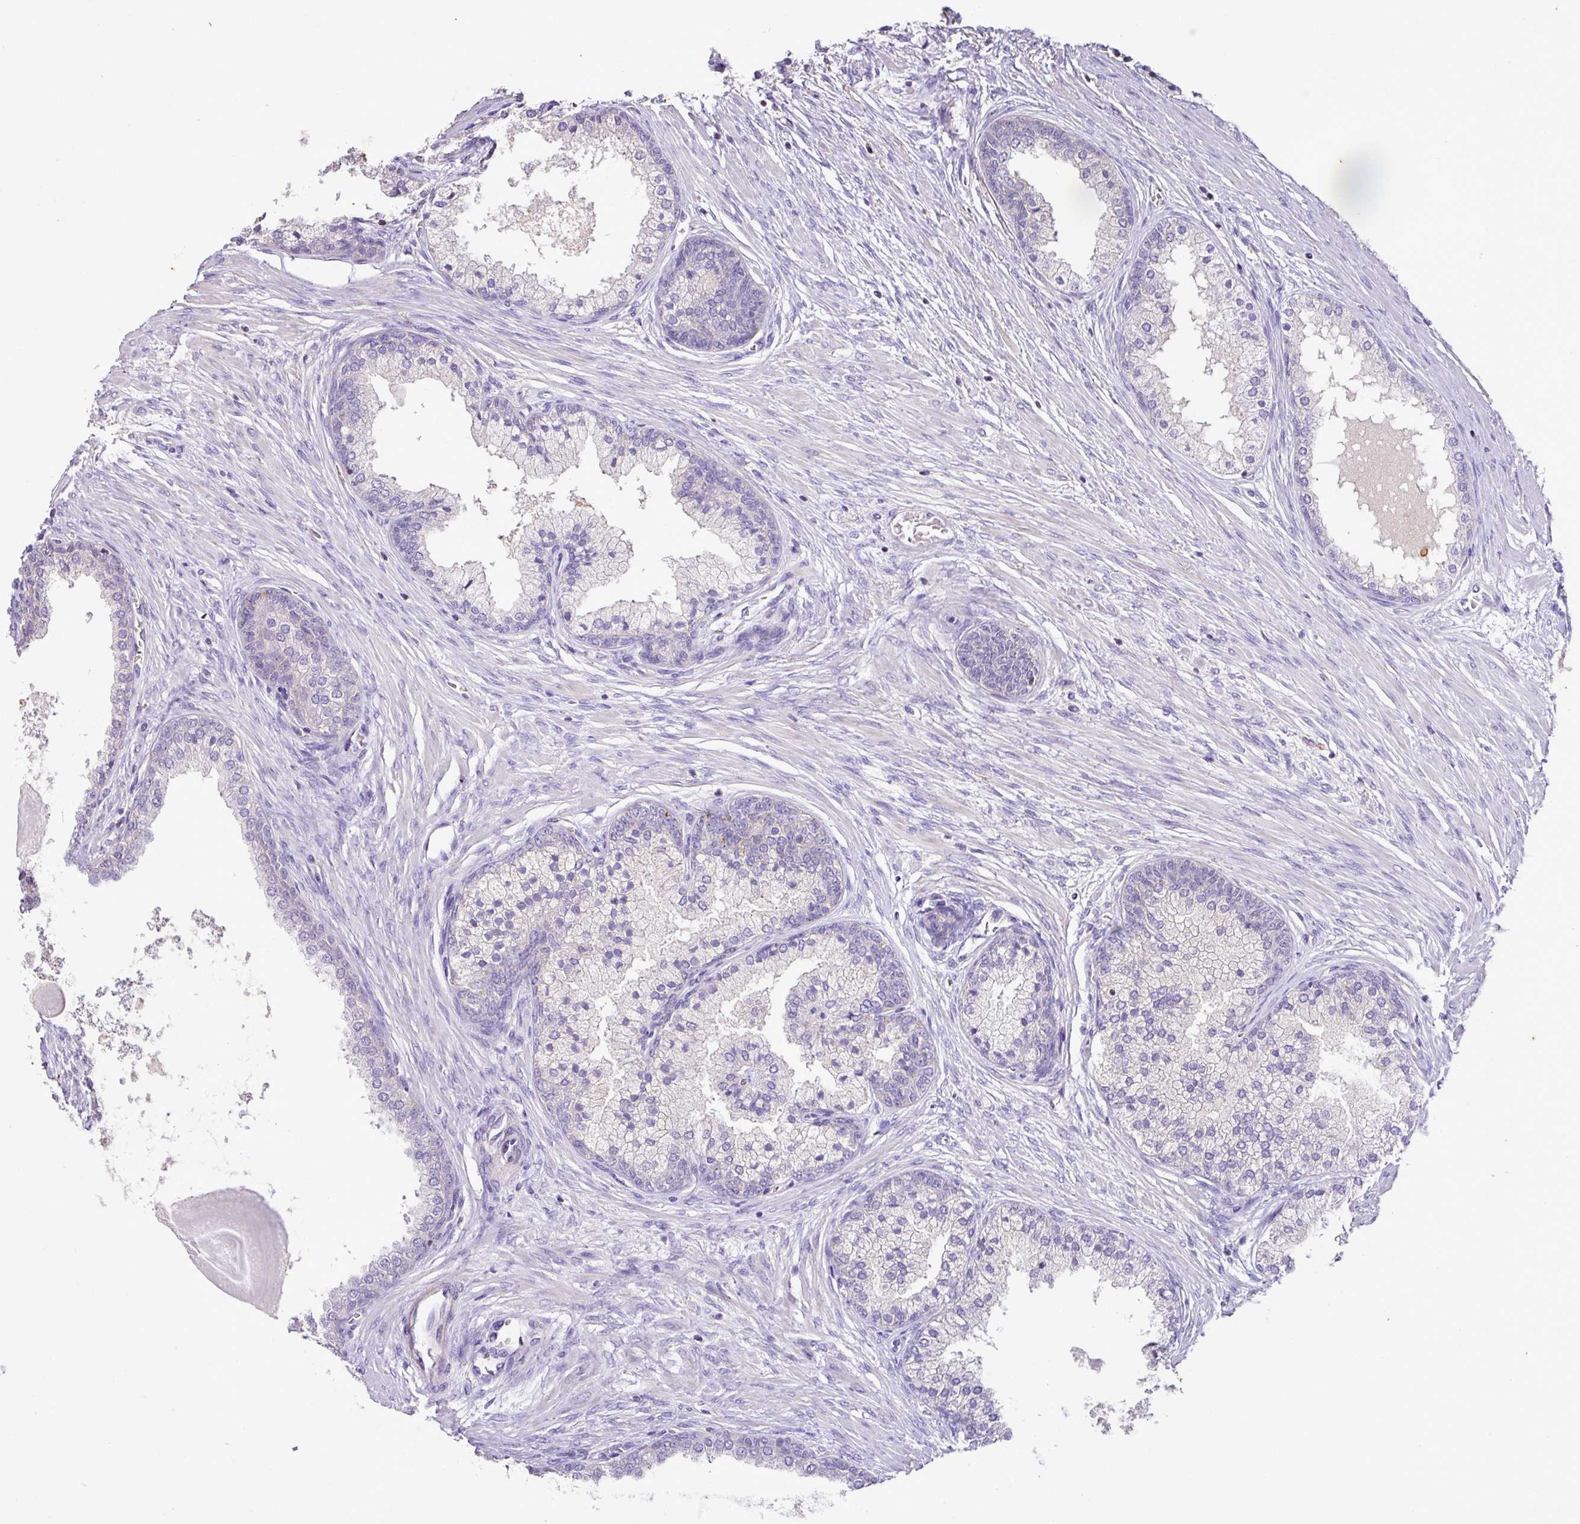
{"staining": {"intensity": "negative", "quantity": "none", "location": "none"}, "tissue": "prostate cancer", "cell_type": "Tumor cells", "image_type": "cancer", "snomed": [{"axis": "morphology", "description": "Adenocarcinoma, Low grade"}, {"axis": "topography", "description": "Prostate"}], "caption": "Human prostate cancer (adenocarcinoma (low-grade)) stained for a protein using IHC reveals no staining in tumor cells.", "gene": "AGR3", "patient": {"sex": "male", "age": 59}}